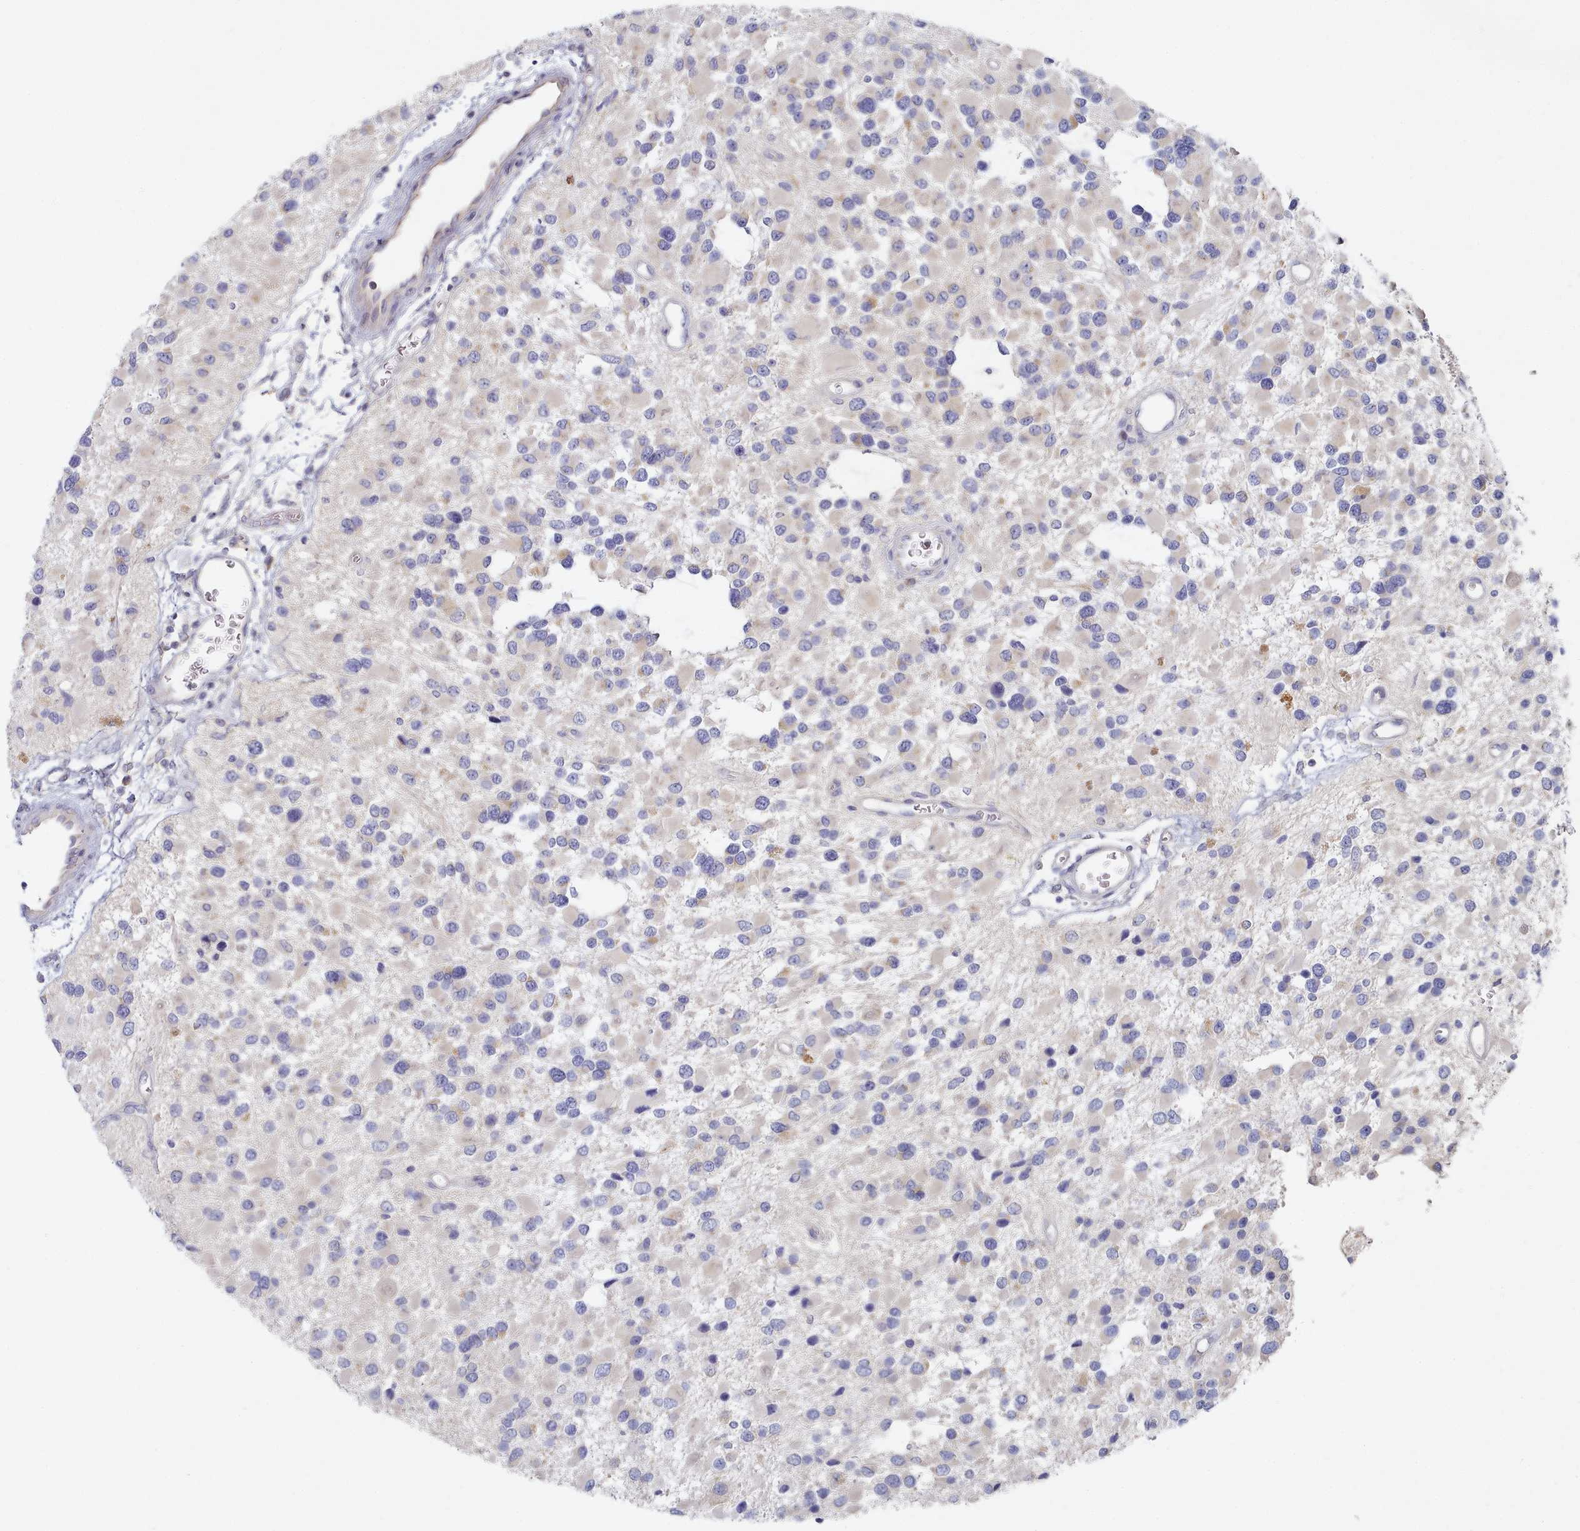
{"staining": {"intensity": "negative", "quantity": "none", "location": "none"}, "tissue": "glioma", "cell_type": "Tumor cells", "image_type": "cancer", "snomed": [{"axis": "morphology", "description": "Glioma, malignant, High grade"}, {"axis": "topography", "description": "Brain"}], "caption": "Human high-grade glioma (malignant) stained for a protein using immunohistochemistry (IHC) exhibits no expression in tumor cells.", "gene": "TYW1B", "patient": {"sex": "male", "age": 53}}